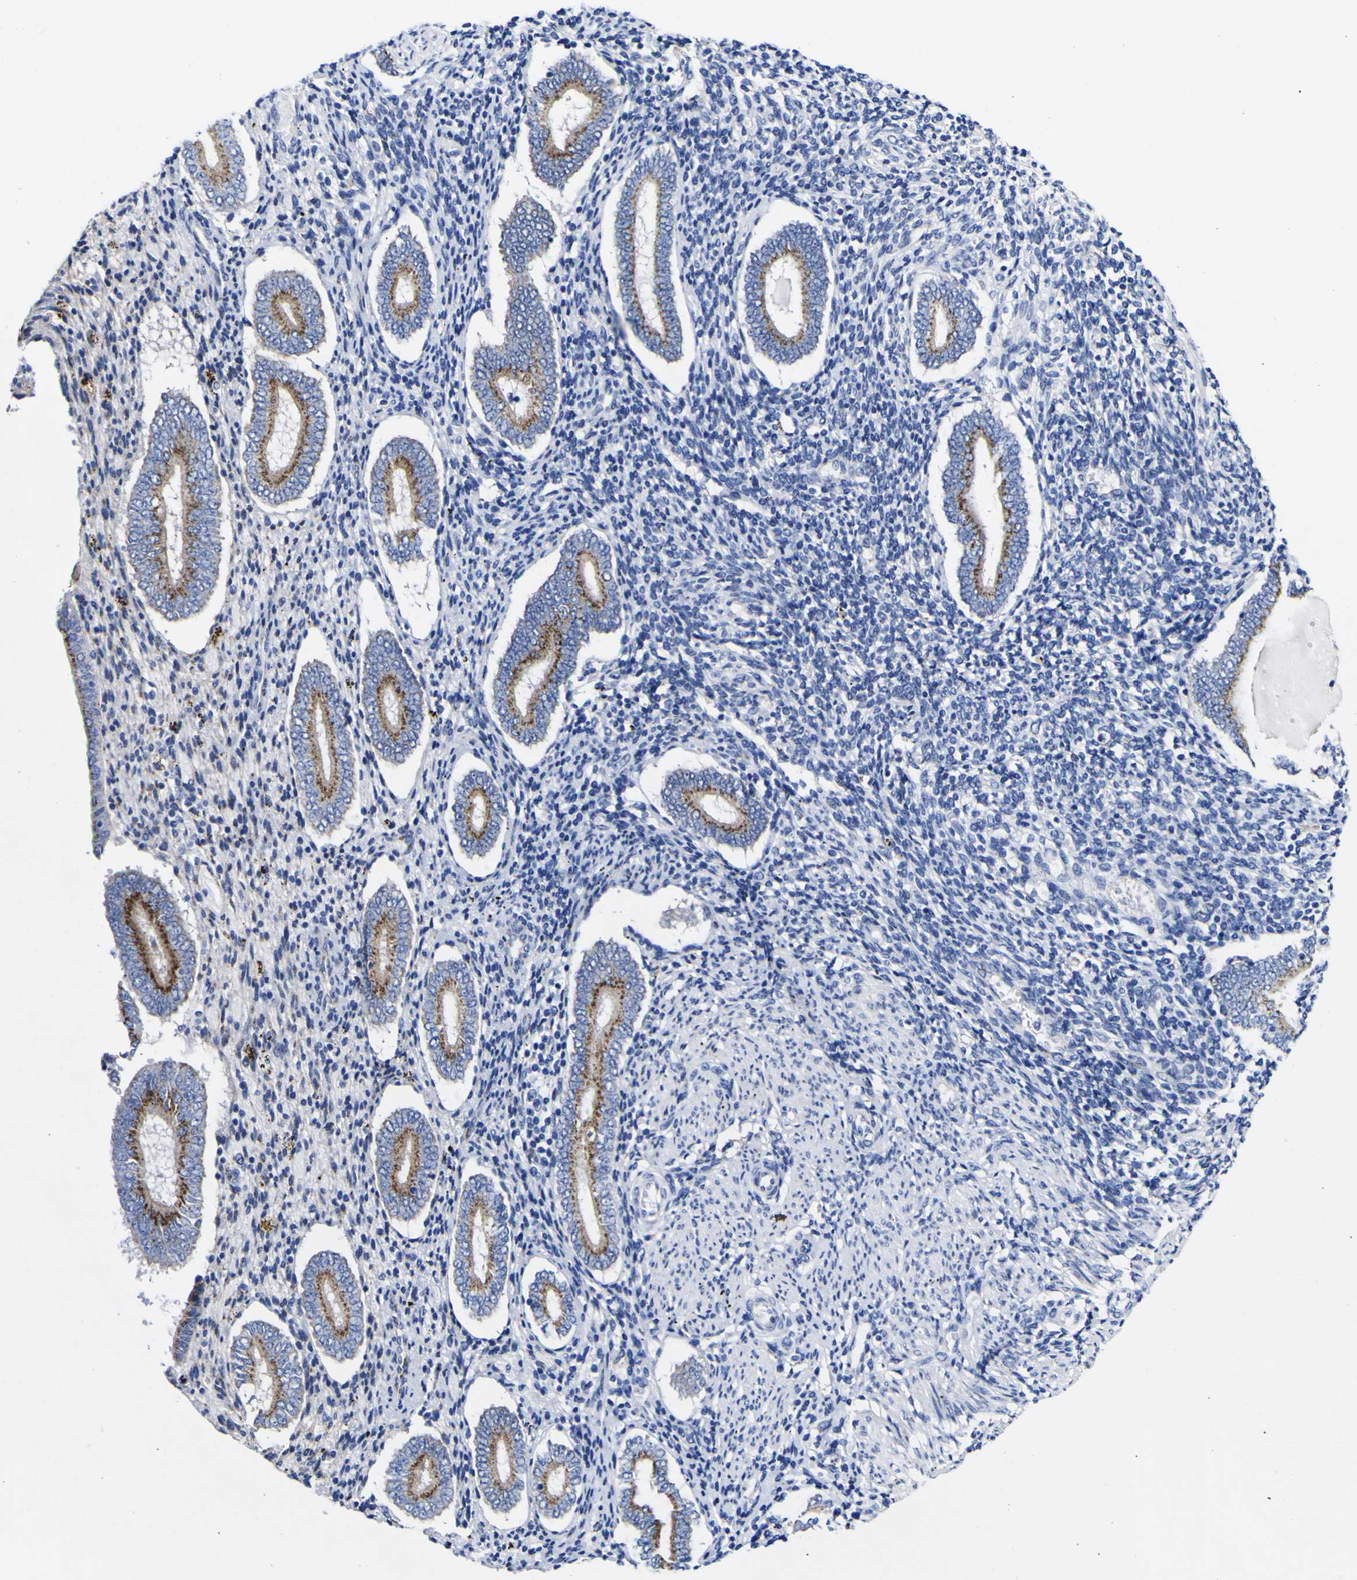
{"staining": {"intensity": "moderate", "quantity": "<25%", "location": "cytoplasmic/membranous"}, "tissue": "endometrium", "cell_type": "Cells in endometrial stroma", "image_type": "normal", "snomed": [{"axis": "morphology", "description": "Normal tissue, NOS"}, {"axis": "topography", "description": "Endometrium"}], "caption": "Endometrium stained with immunohistochemistry reveals moderate cytoplasmic/membranous staining in about <25% of cells in endometrial stroma.", "gene": "GOLM1", "patient": {"sex": "female", "age": 42}}